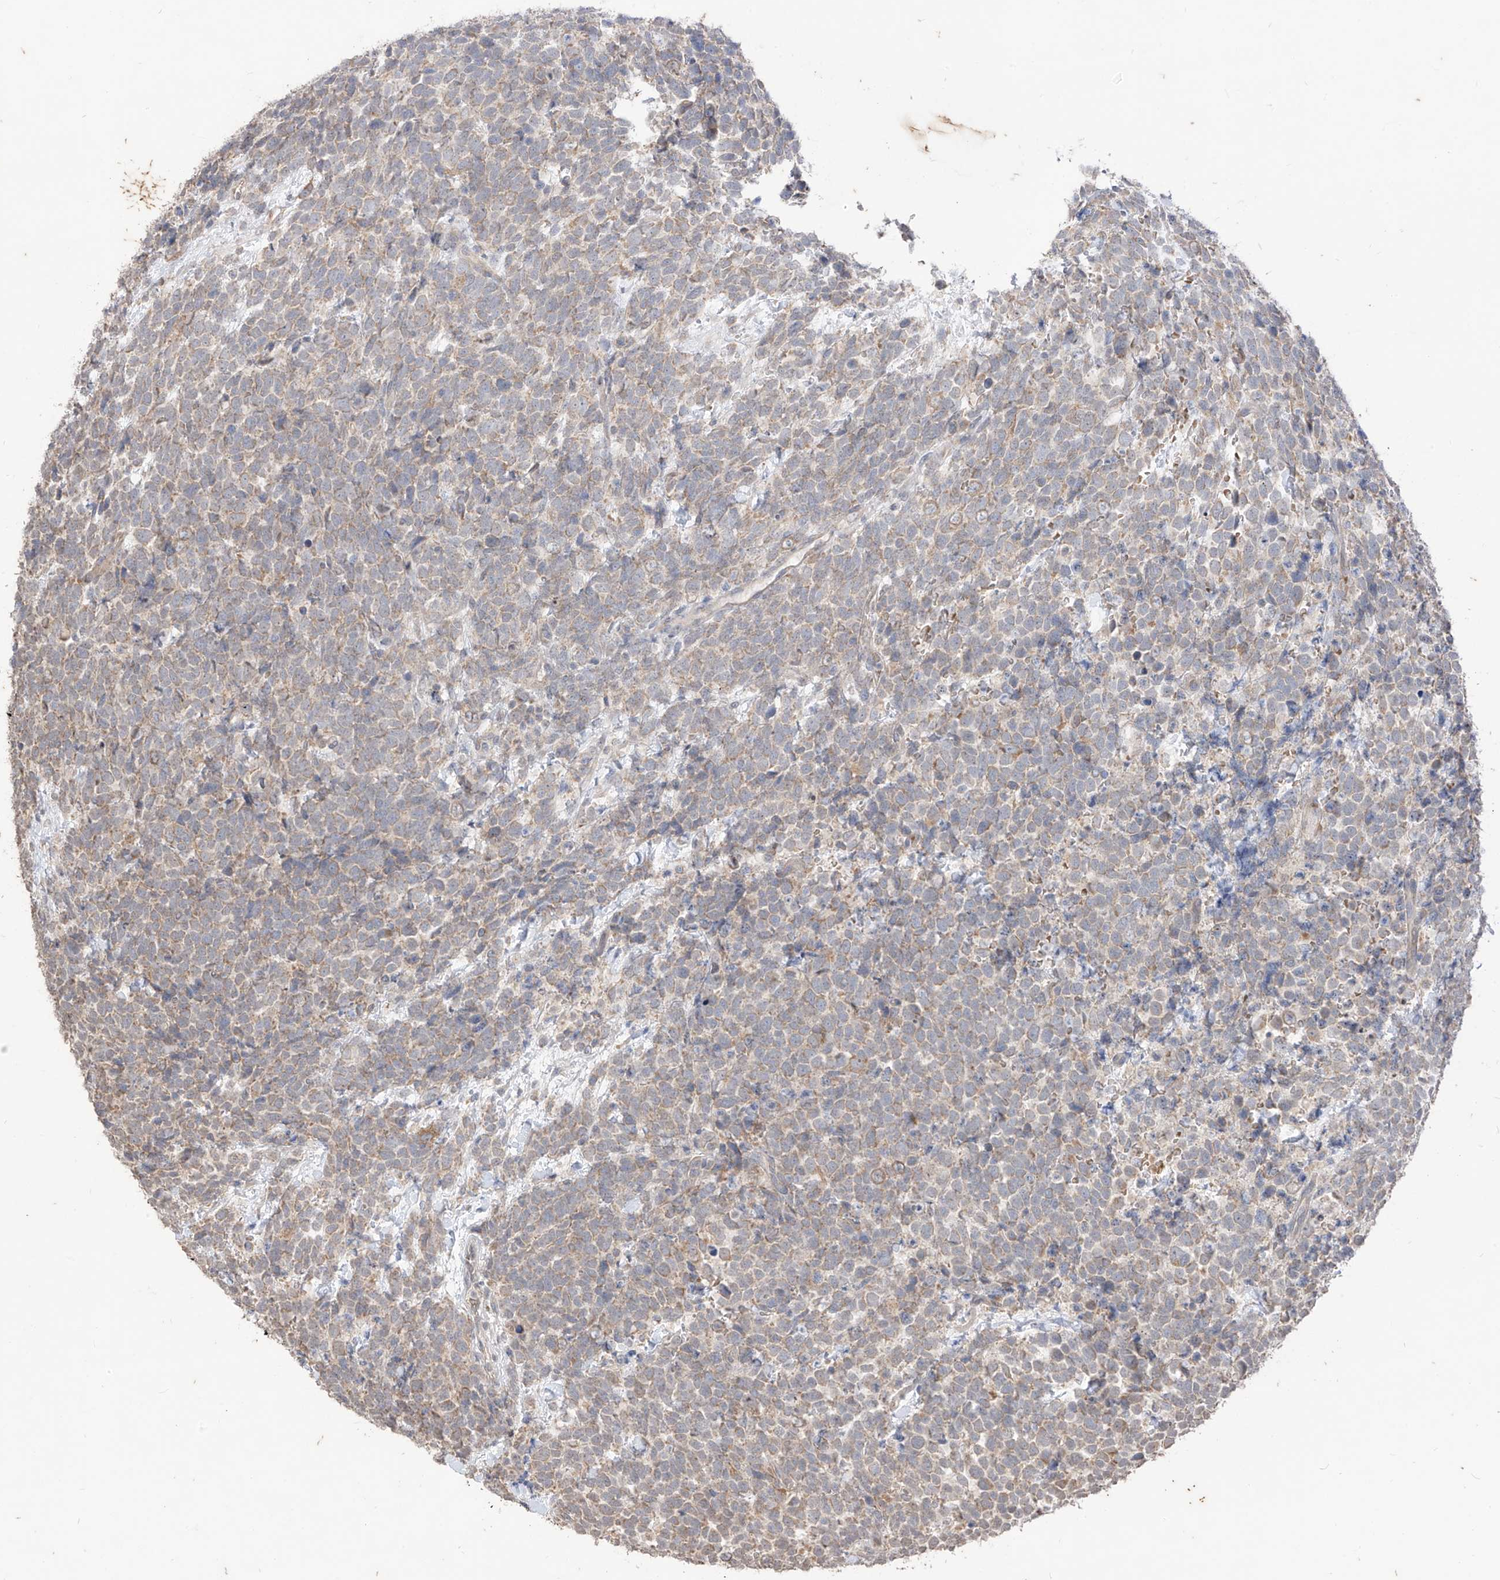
{"staining": {"intensity": "weak", "quantity": ">75%", "location": "cytoplasmic/membranous"}, "tissue": "urothelial cancer", "cell_type": "Tumor cells", "image_type": "cancer", "snomed": [{"axis": "morphology", "description": "Urothelial carcinoma, High grade"}, {"axis": "topography", "description": "Urinary bladder"}], "caption": "Tumor cells reveal weak cytoplasmic/membranous expression in approximately >75% of cells in high-grade urothelial carcinoma. (Brightfield microscopy of DAB IHC at high magnification).", "gene": "MTUS2", "patient": {"sex": "female", "age": 82}}